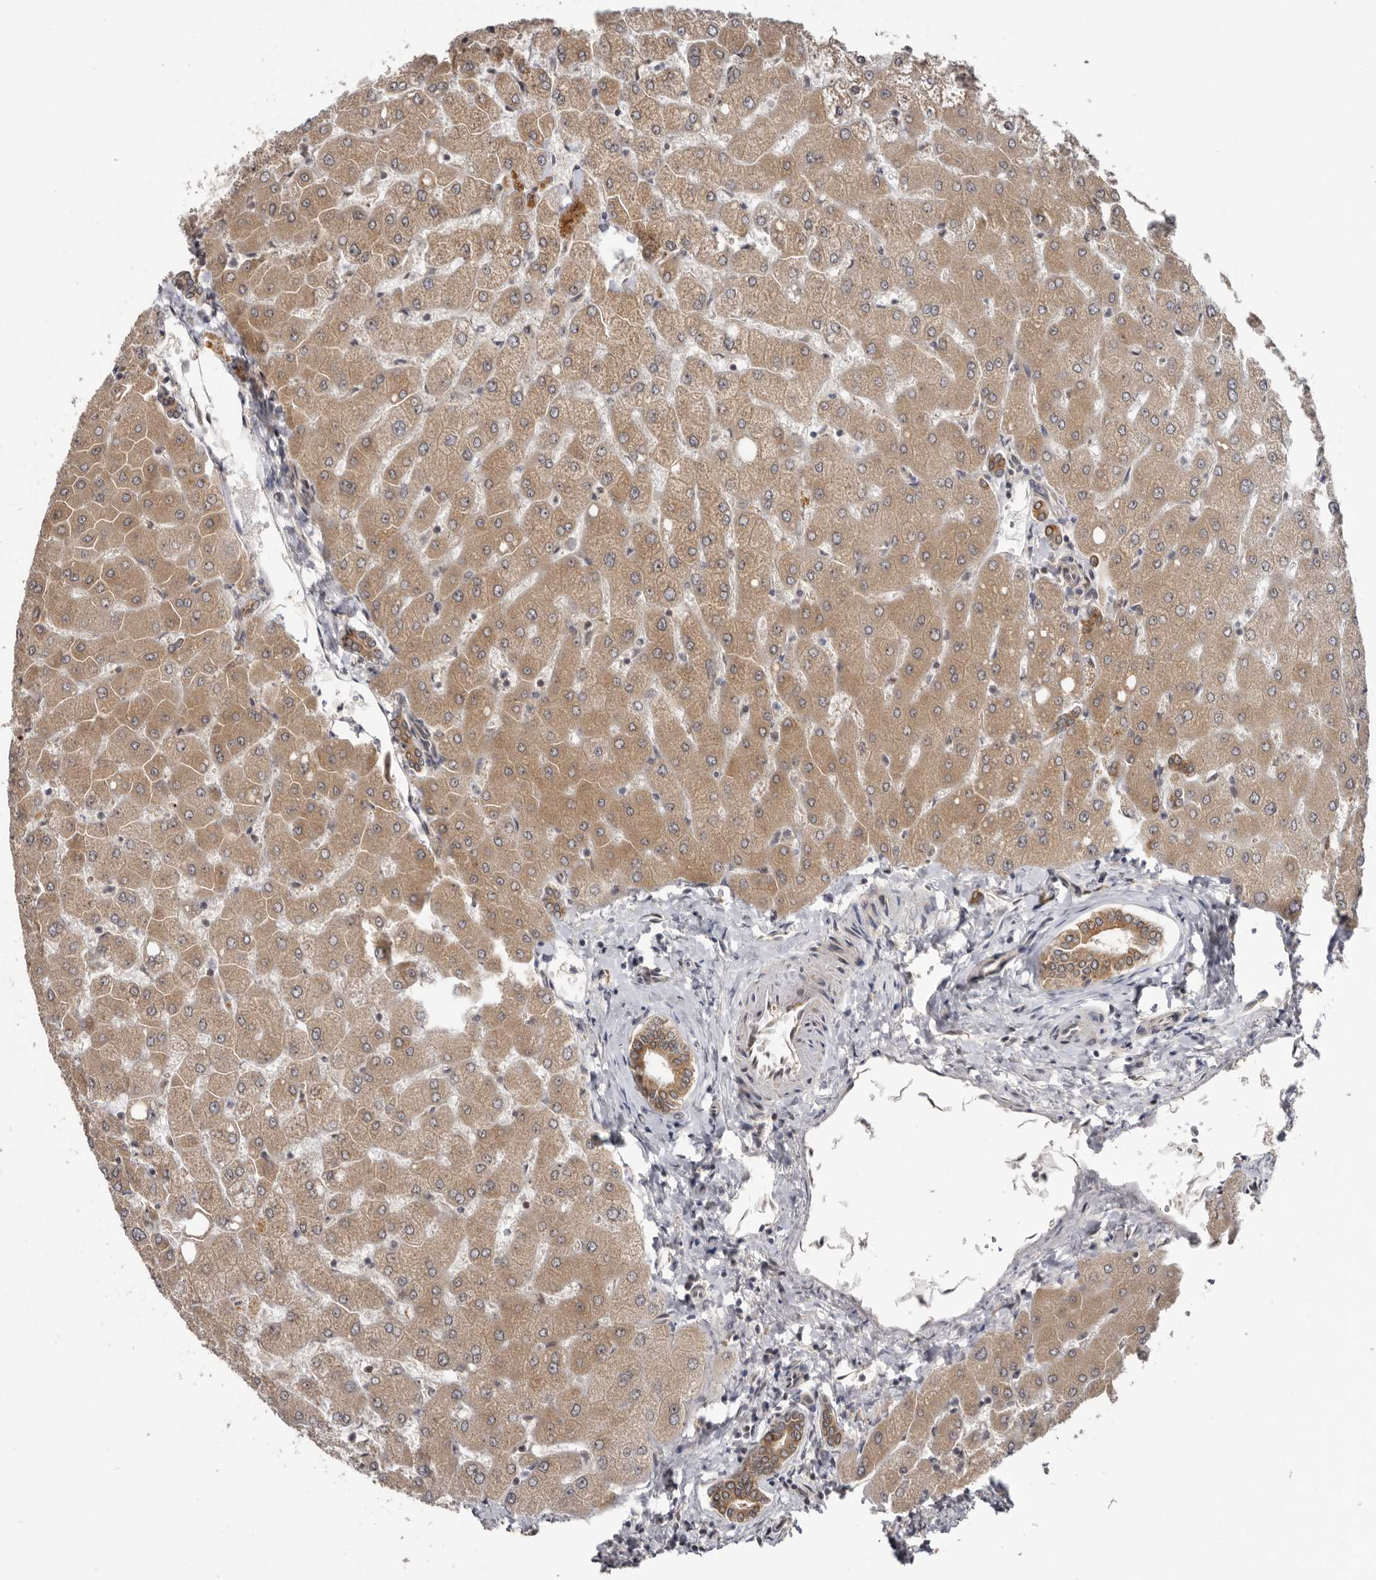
{"staining": {"intensity": "moderate", "quantity": ">75%", "location": "cytoplasmic/membranous"}, "tissue": "liver", "cell_type": "Cholangiocytes", "image_type": "normal", "snomed": [{"axis": "morphology", "description": "Normal tissue, NOS"}, {"axis": "topography", "description": "Liver"}], "caption": "Cholangiocytes demonstrate medium levels of moderate cytoplasmic/membranous positivity in approximately >75% of cells in unremarkable human liver. The staining was performed using DAB to visualize the protein expression in brown, while the nuclei were stained in blue with hematoxylin (Magnification: 20x).", "gene": "BAD", "patient": {"sex": "female", "age": 54}}